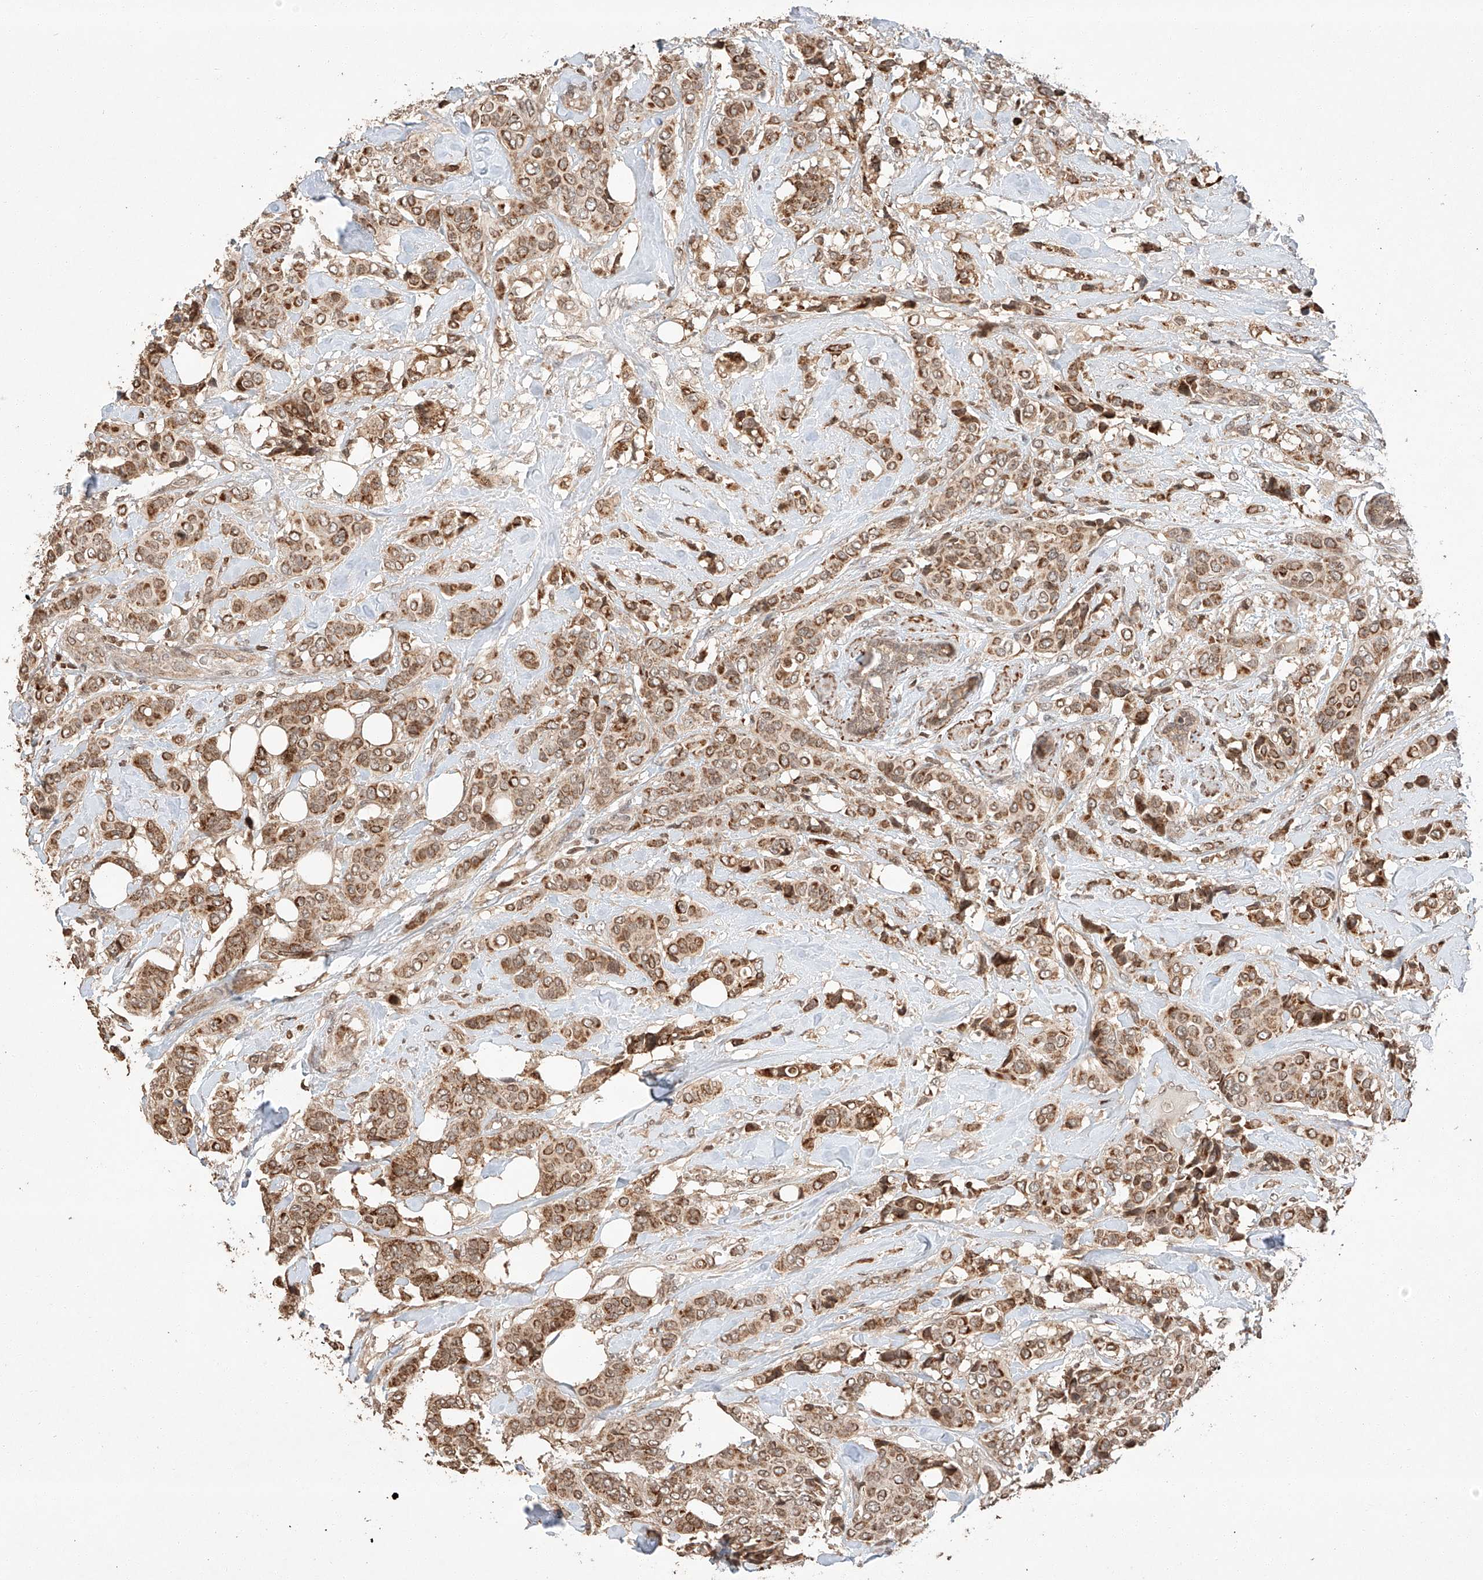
{"staining": {"intensity": "moderate", "quantity": ">75%", "location": "cytoplasmic/membranous"}, "tissue": "breast cancer", "cell_type": "Tumor cells", "image_type": "cancer", "snomed": [{"axis": "morphology", "description": "Lobular carcinoma"}, {"axis": "topography", "description": "Breast"}], "caption": "A micrograph showing moderate cytoplasmic/membranous positivity in about >75% of tumor cells in lobular carcinoma (breast), as visualized by brown immunohistochemical staining.", "gene": "ARHGAP33", "patient": {"sex": "female", "age": 51}}